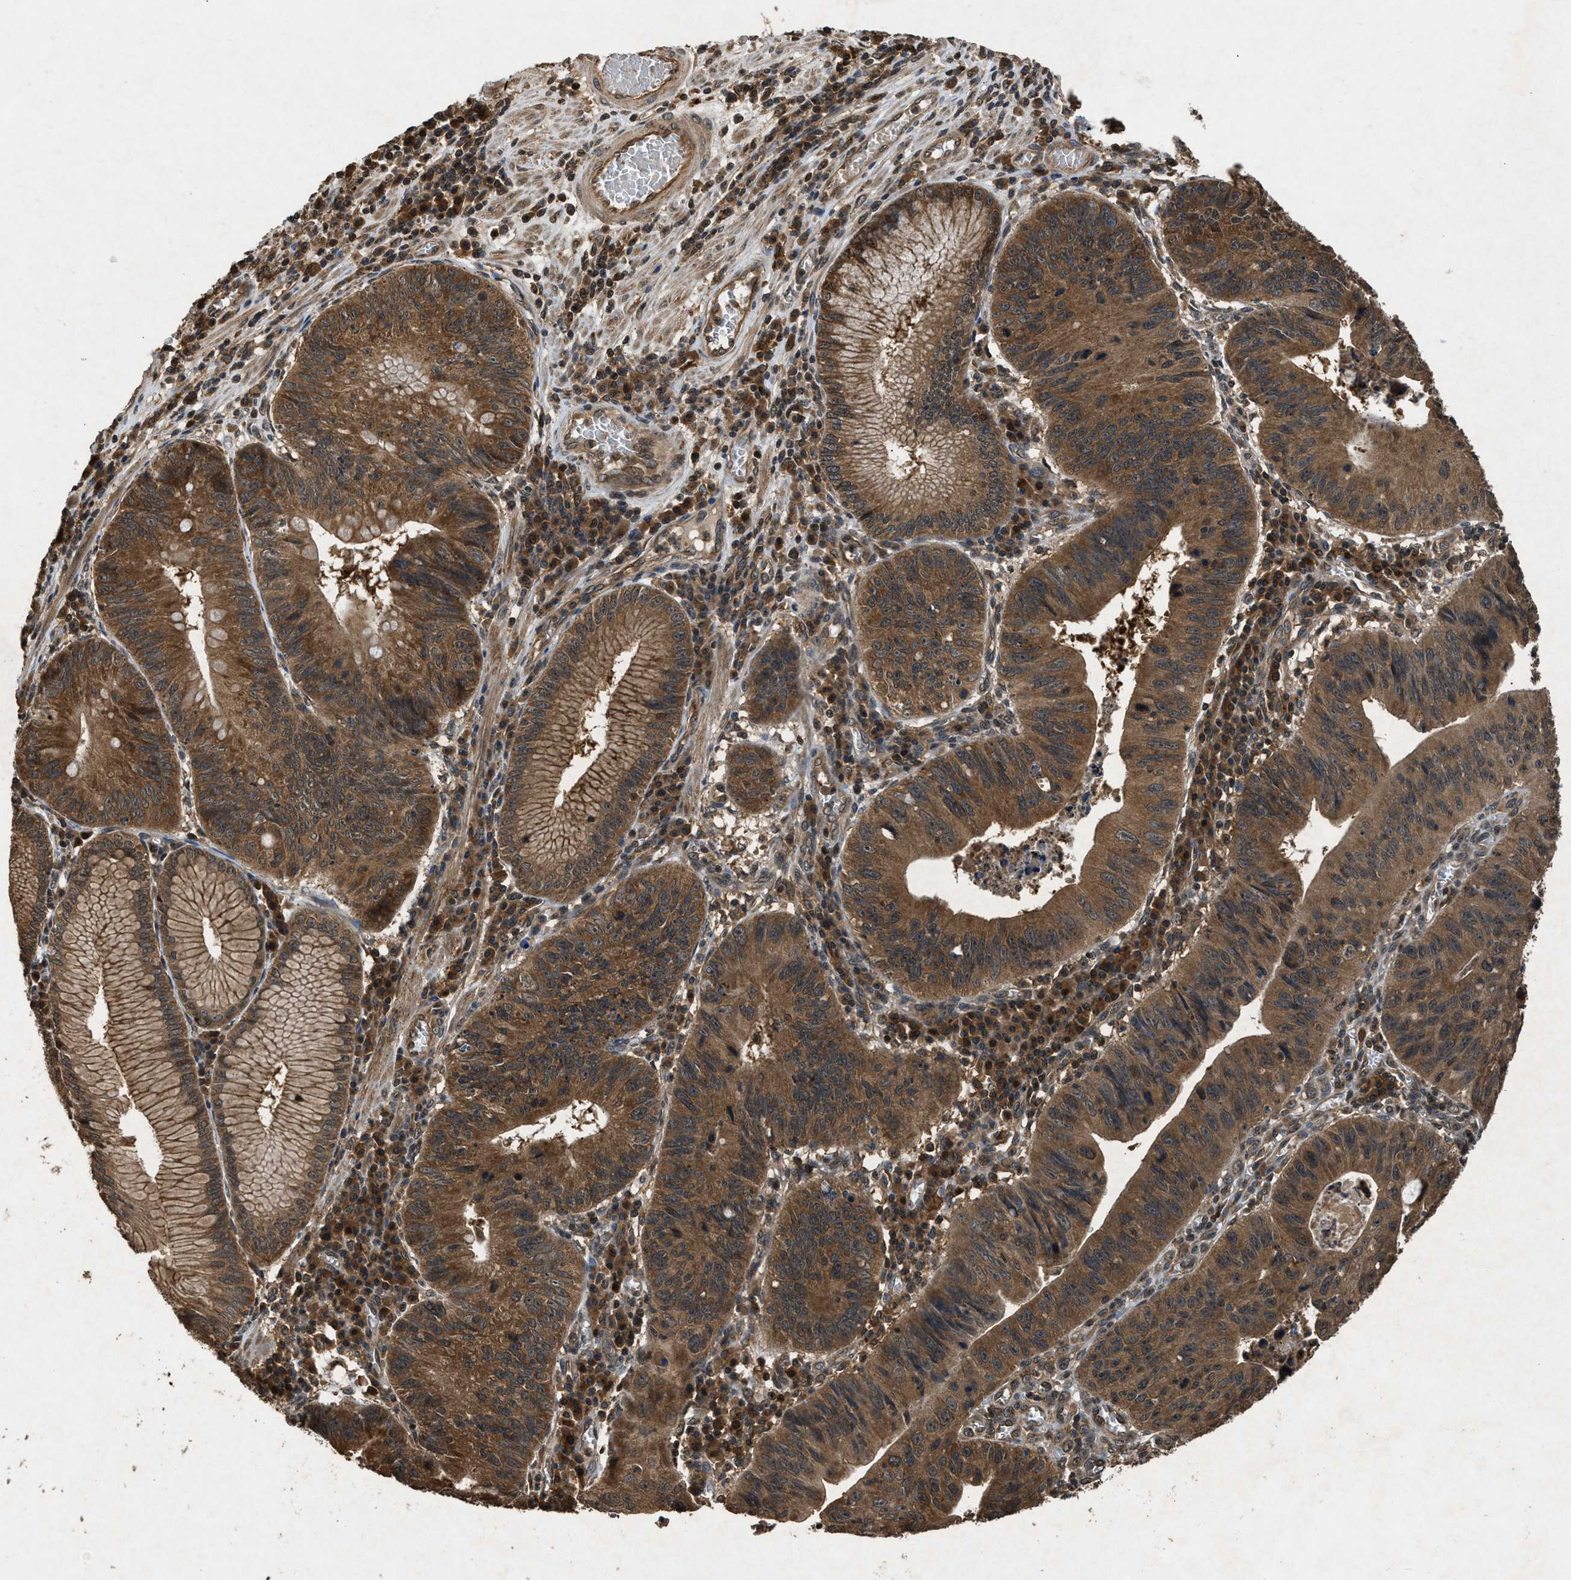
{"staining": {"intensity": "moderate", "quantity": ">75%", "location": "cytoplasmic/membranous"}, "tissue": "stomach cancer", "cell_type": "Tumor cells", "image_type": "cancer", "snomed": [{"axis": "morphology", "description": "Adenocarcinoma, NOS"}, {"axis": "topography", "description": "Stomach"}], "caption": "IHC staining of stomach cancer, which reveals medium levels of moderate cytoplasmic/membranous positivity in about >75% of tumor cells indicating moderate cytoplasmic/membranous protein positivity. The staining was performed using DAB (brown) for protein detection and nuclei were counterstained in hematoxylin (blue).", "gene": "RPS6KB1", "patient": {"sex": "male", "age": 59}}